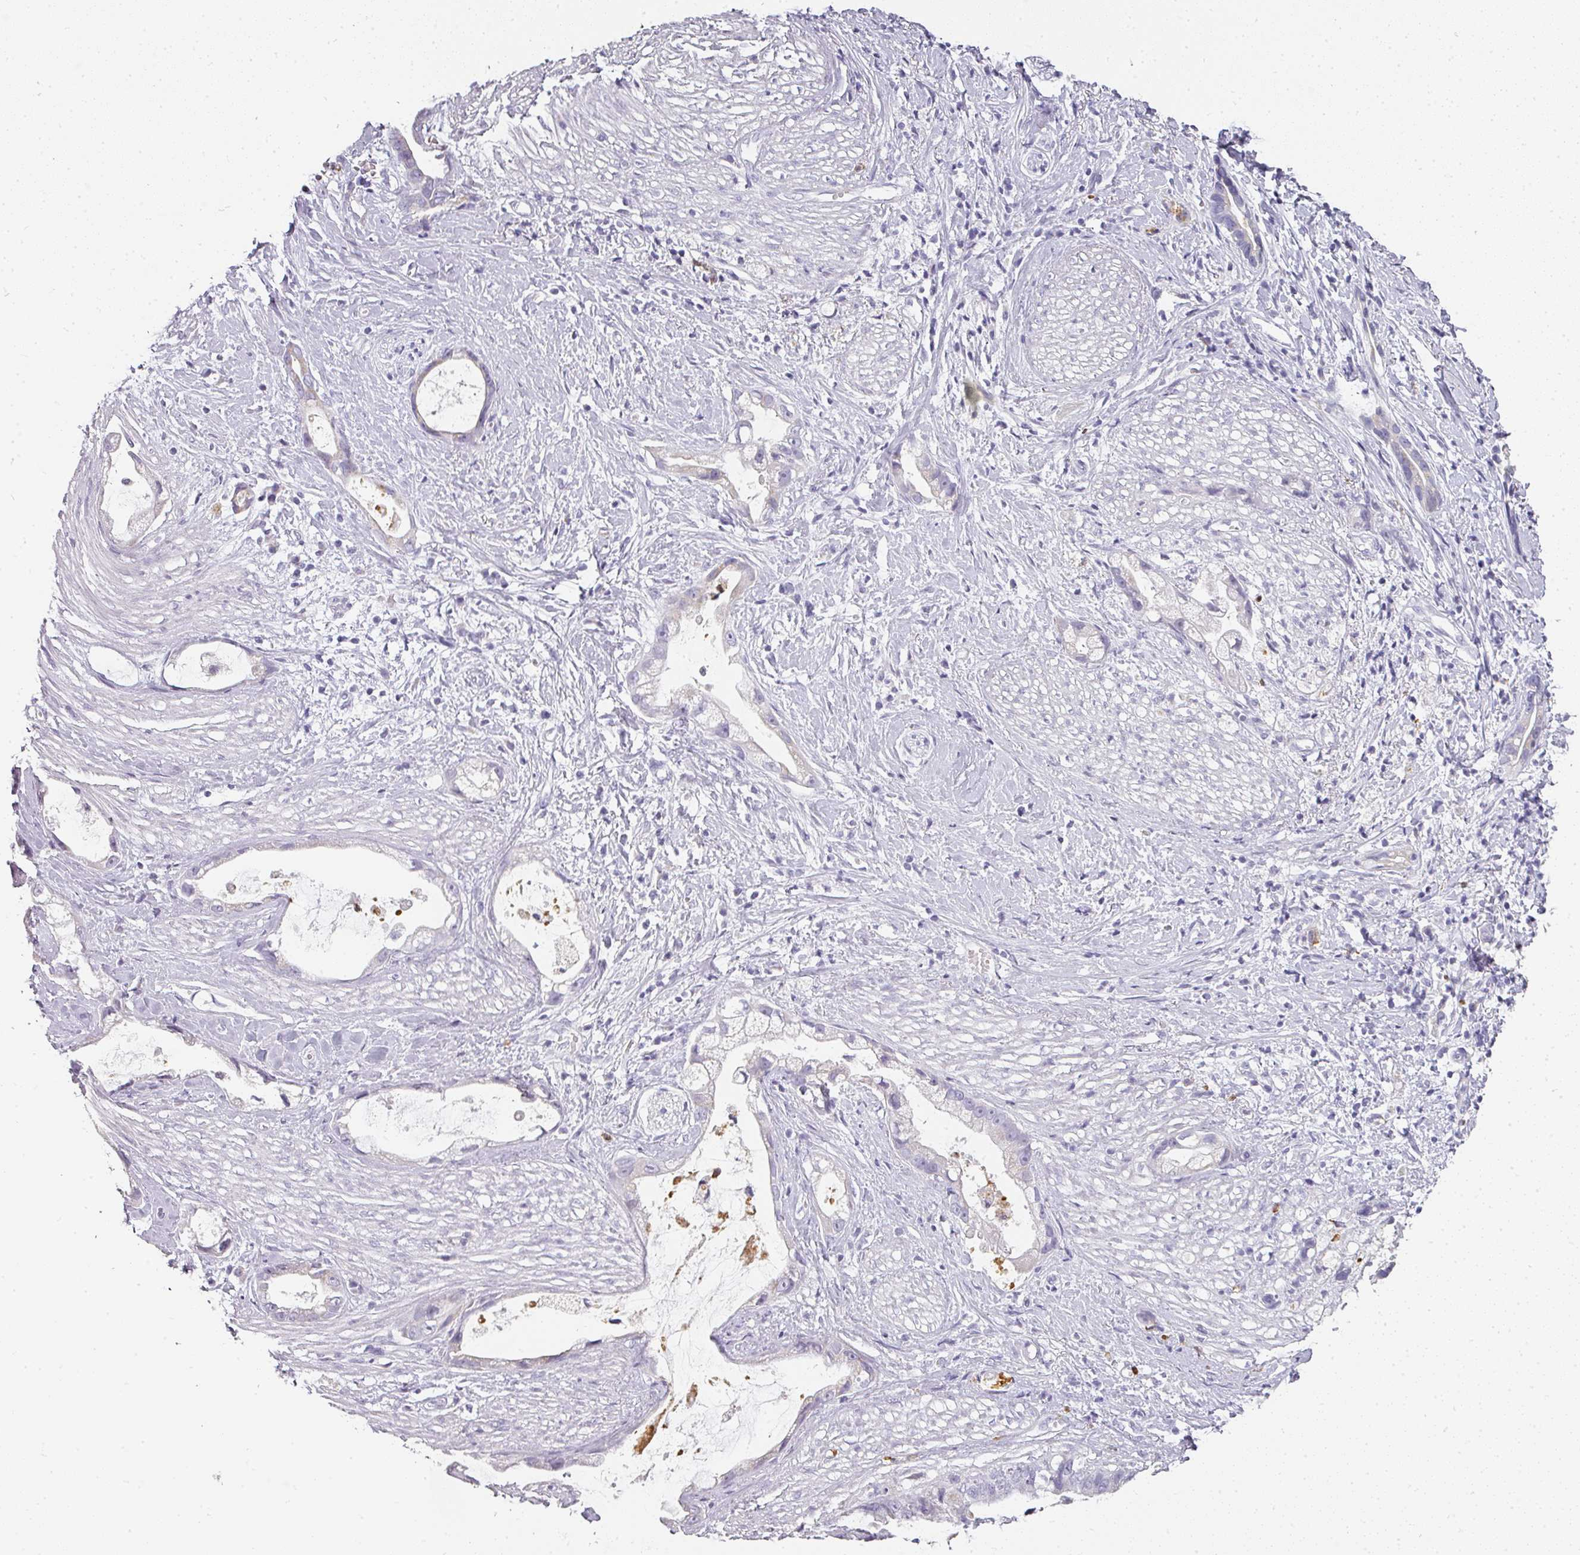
{"staining": {"intensity": "negative", "quantity": "none", "location": "none"}, "tissue": "stomach cancer", "cell_type": "Tumor cells", "image_type": "cancer", "snomed": [{"axis": "morphology", "description": "Adenocarcinoma, NOS"}, {"axis": "topography", "description": "Stomach"}], "caption": "Immunohistochemistry of human adenocarcinoma (stomach) shows no expression in tumor cells.", "gene": "CAMP", "patient": {"sex": "male", "age": 55}}